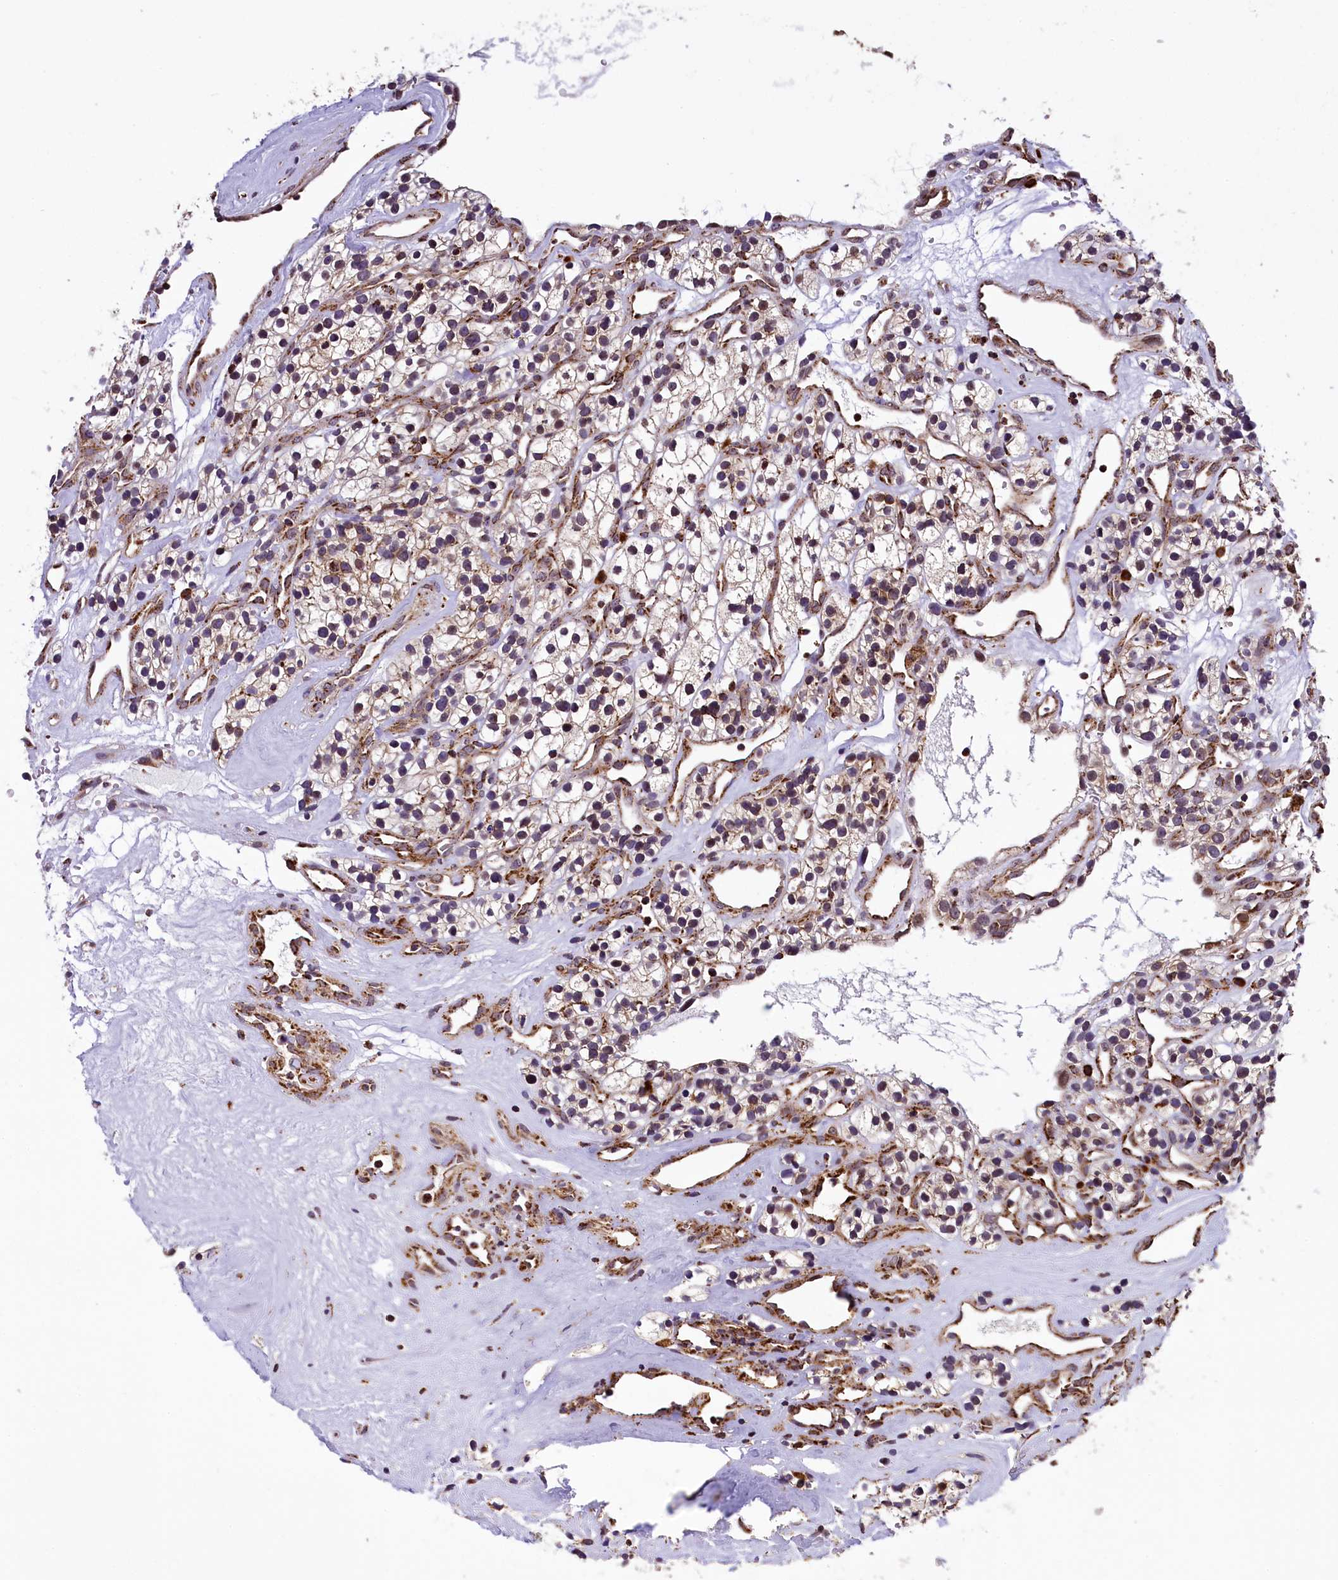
{"staining": {"intensity": "negative", "quantity": "none", "location": "none"}, "tissue": "renal cancer", "cell_type": "Tumor cells", "image_type": "cancer", "snomed": [{"axis": "morphology", "description": "Adenocarcinoma, NOS"}, {"axis": "topography", "description": "Kidney"}], "caption": "Tumor cells show no significant protein expression in renal cancer (adenocarcinoma).", "gene": "KLC2", "patient": {"sex": "female", "age": 57}}